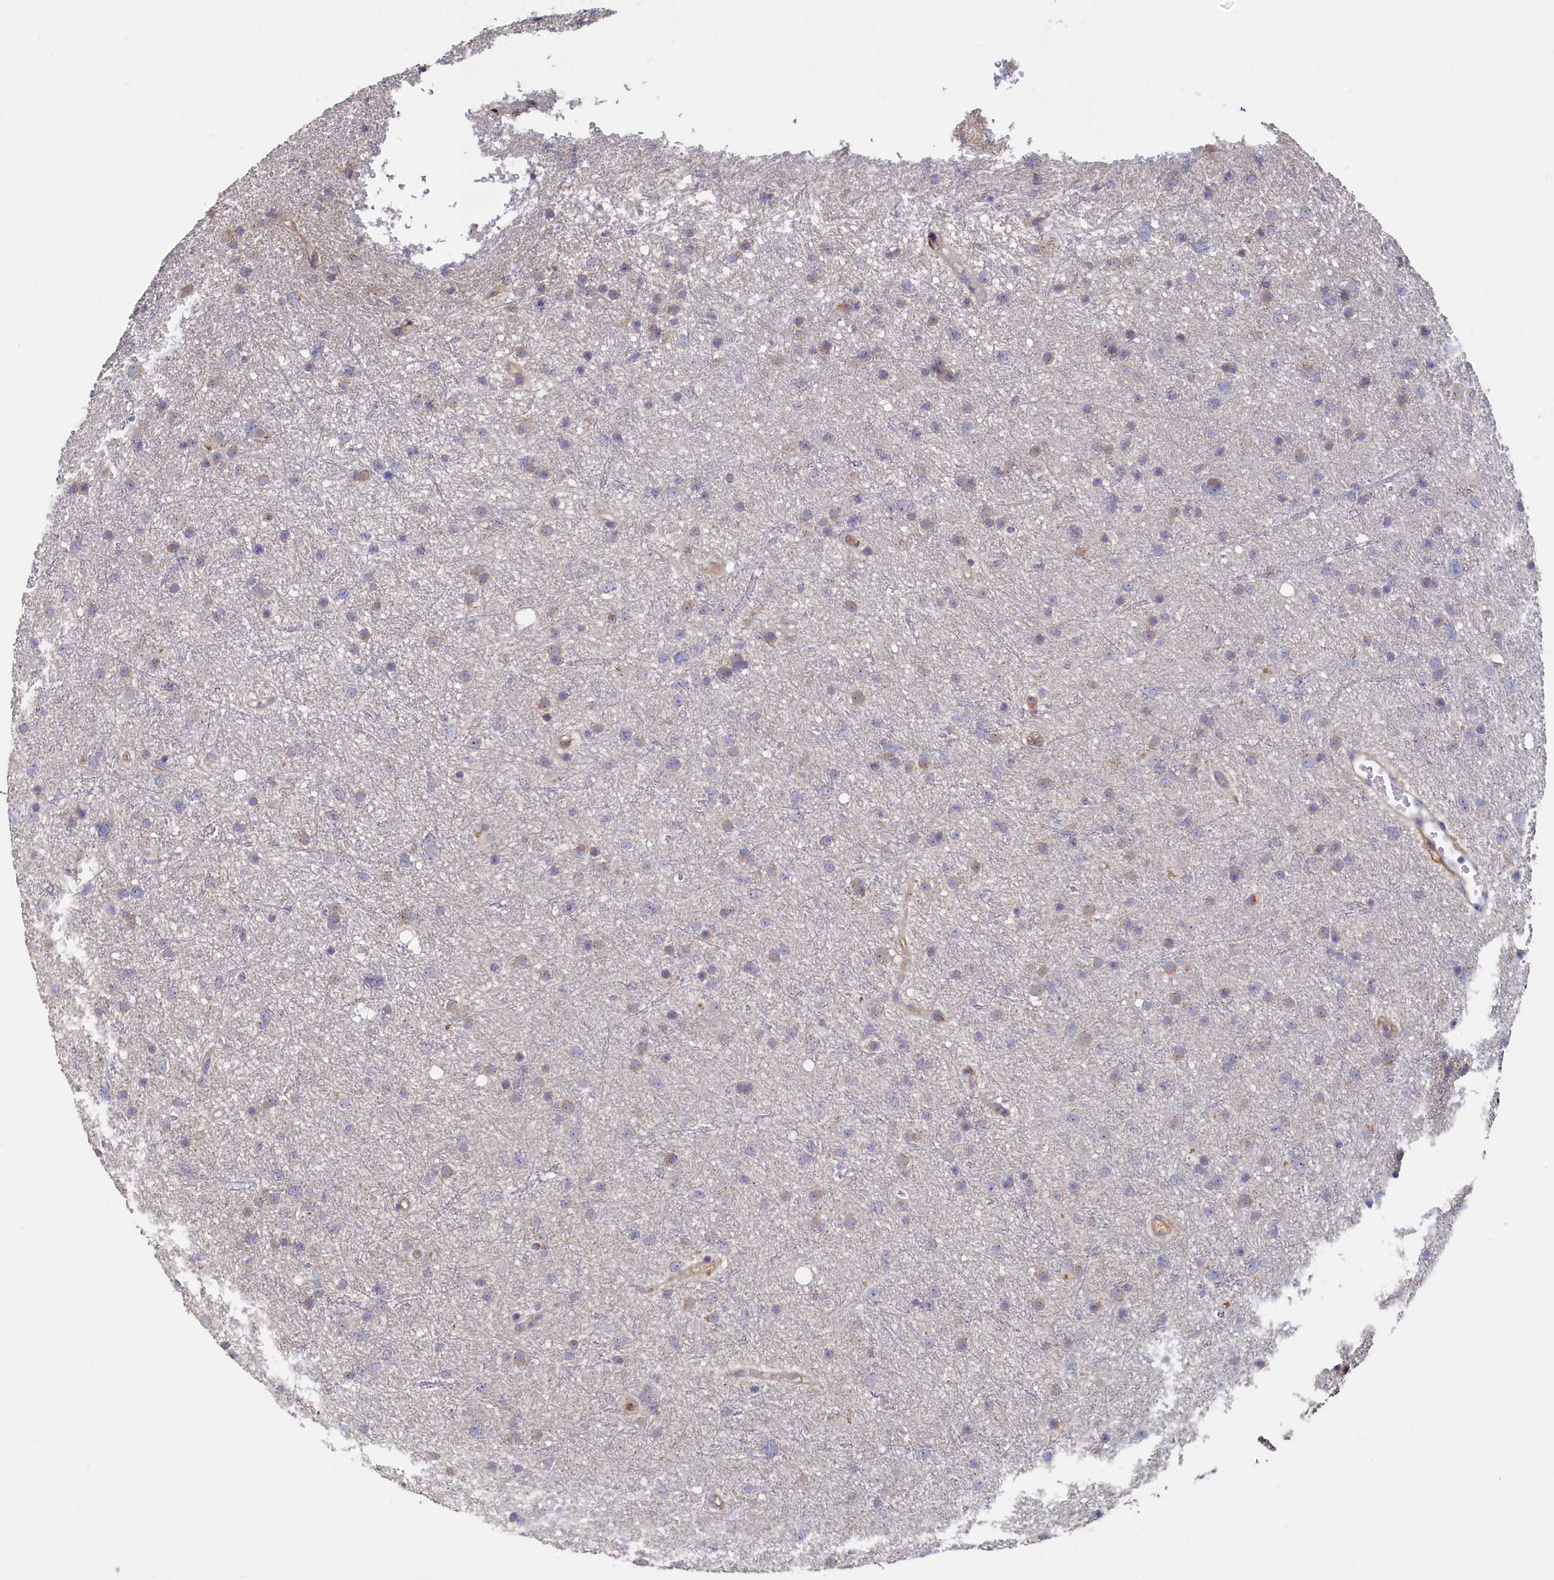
{"staining": {"intensity": "weak", "quantity": "<25%", "location": "cytoplasmic/membranous"}, "tissue": "glioma", "cell_type": "Tumor cells", "image_type": "cancer", "snomed": [{"axis": "morphology", "description": "Glioma, malignant, Low grade"}, {"axis": "topography", "description": "Cerebral cortex"}], "caption": "A histopathology image of malignant glioma (low-grade) stained for a protein shows no brown staining in tumor cells.", "gene": "RGS7BP", "patient": {"sex": "female", "age": 39}}